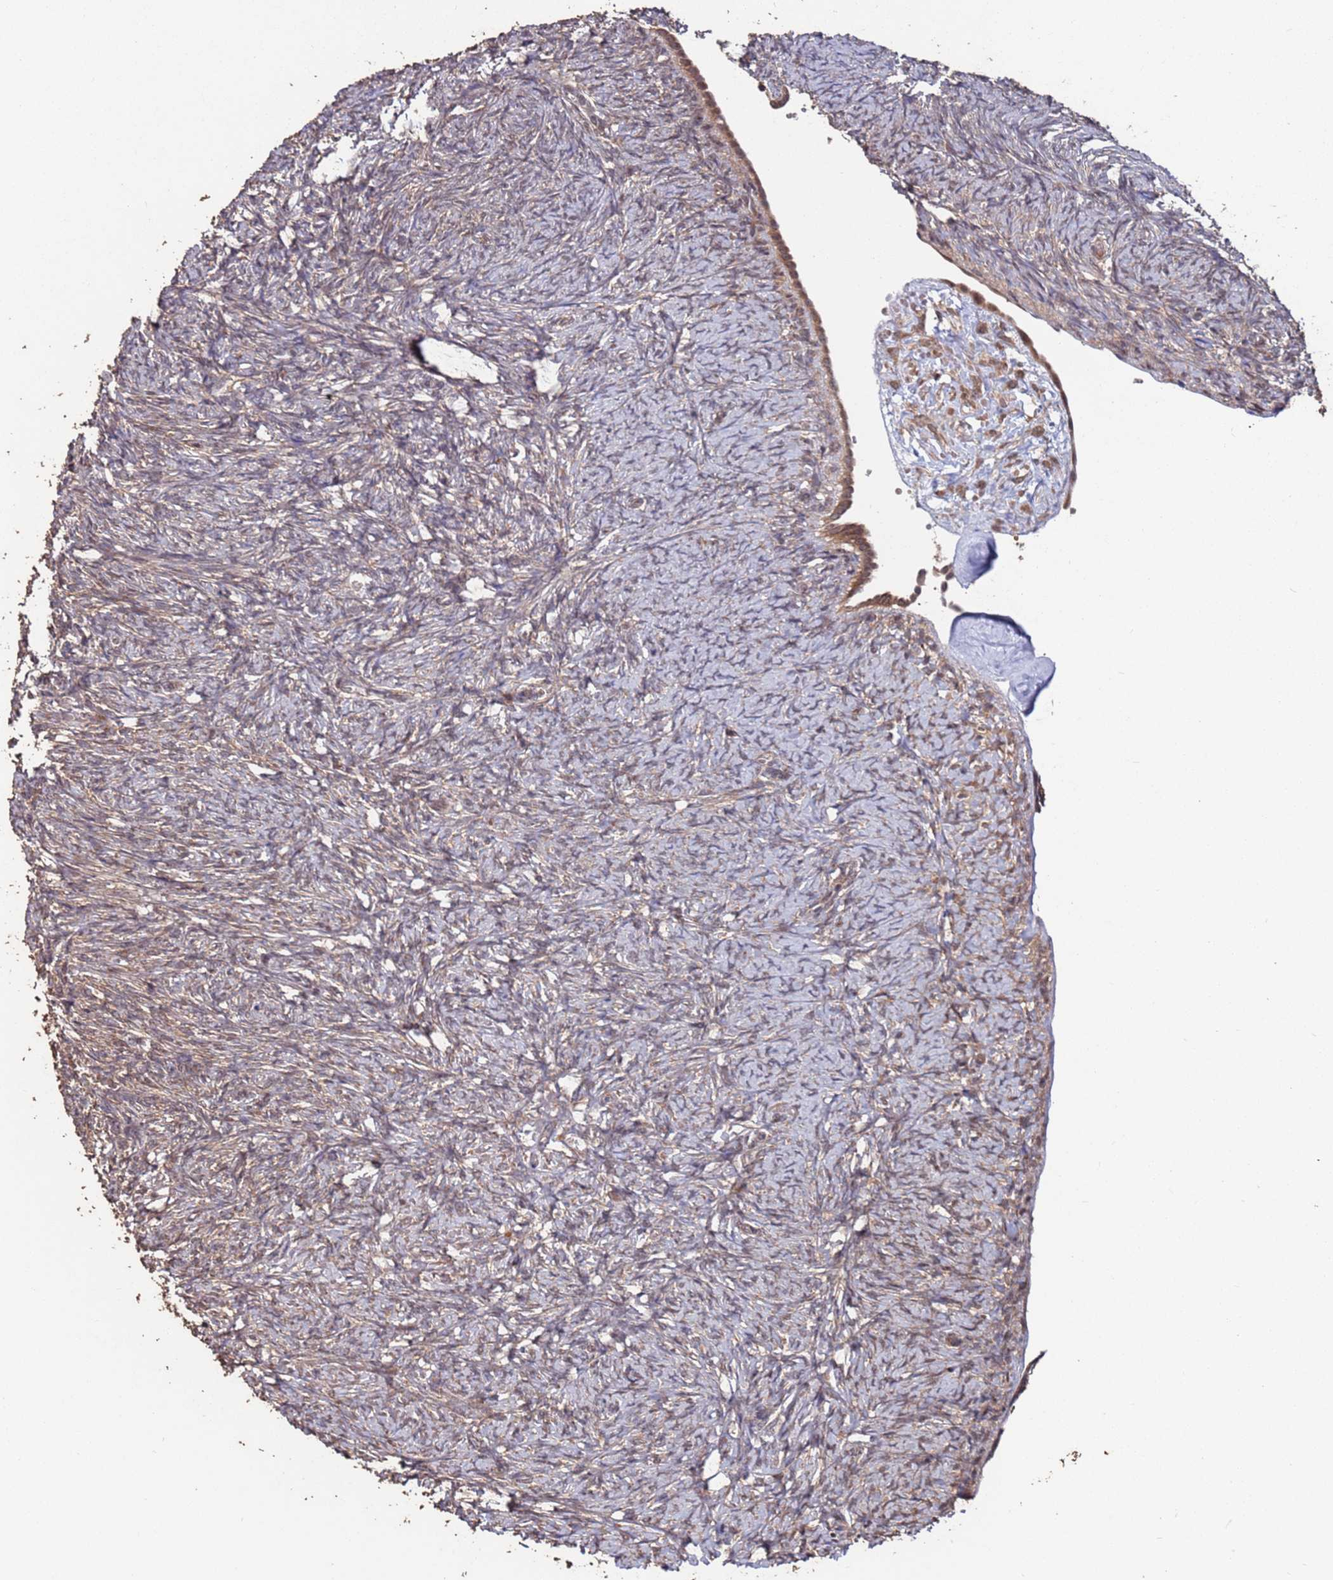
{"staining": {"intensity": "weak", "quantity": "25%-75%", "location": "cytoplasmic/membranous,nuclear"}, "tissue": "ovary", "cell_type": "Ovarian stroma cells", "image_type": "normal", "snomed": [{"axis": "morphology", "description": "Normal tissue, NOS"}, {"axis": "topography", "description": "Ovary"}], "caption": "Ovarian stroma cells display low levels of weak cytoplasmic/membranous,nuclear expression in about 25%-75% of cells in benign ovary. The staining was performed using DAB to visualize the protein expression in brown, while the nuclei were stained in blue with hematoxylin (Magnification: 20x).", "gene": "PRR7", "patient": {"sex": "female", "age": 41}}